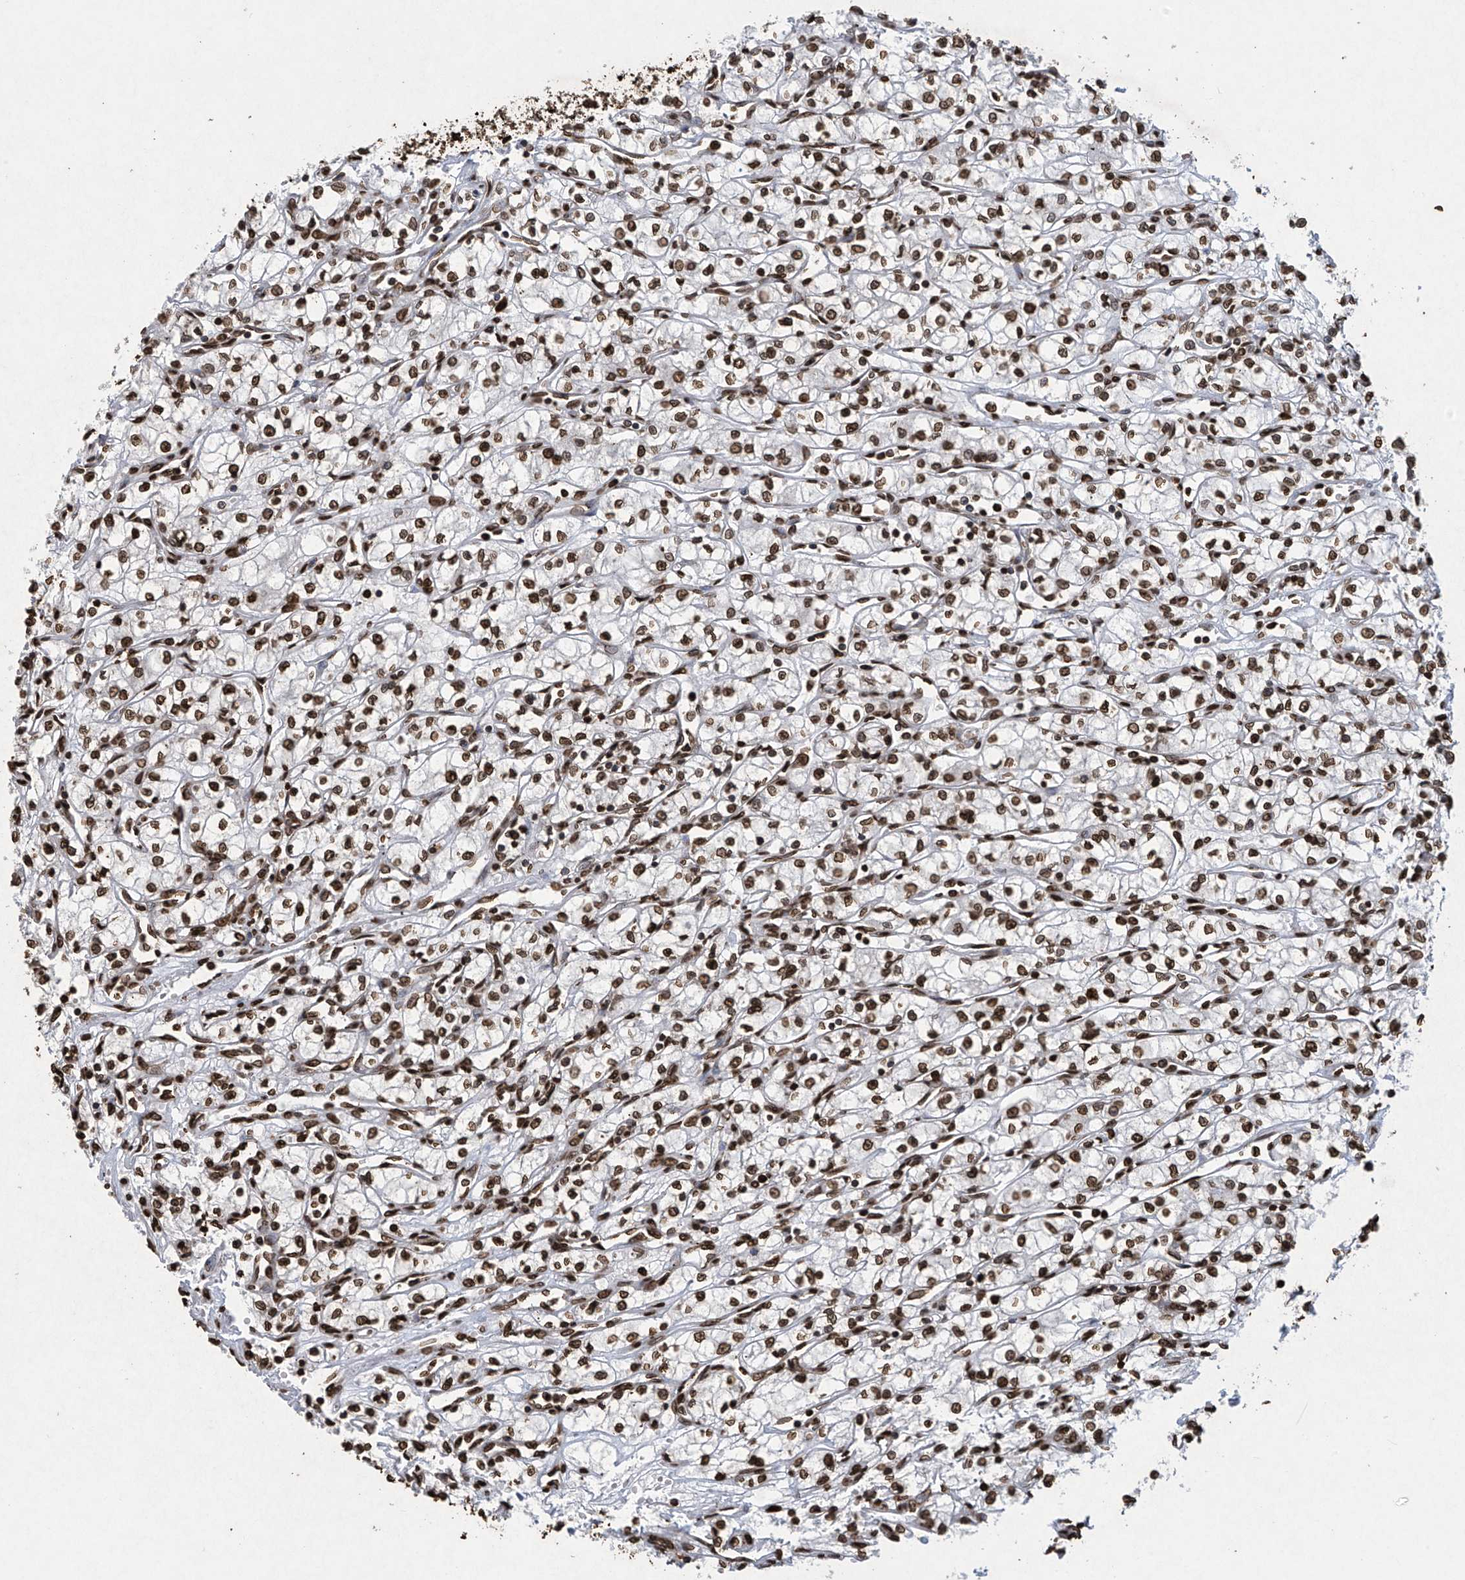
{"staining": {"intensity": "strong", "quantity": ">75%", "location": "nuclear"}, "tissue": "renal cancer", "cell_type": "Tumor cells", "image_type": "cancer", "snomed": [{"axis": "morphology", "description": "Adenocarcinoma, NOS"}, {"axis": "topography", "description": "Kidney"}], "caption": "IHC (DAB) staining of renal adenocarcinoma exhibits strong nuclear protein staining in approximately >75% of tumor cells. (Stains: DAB (3,3'-diaminobenzidine) in brown, nuclei in blue, Microscopy: brightfield microscopy at high magnification).", "gene": "H3-3A", "patient": {"sex": "male", "age": 59}}